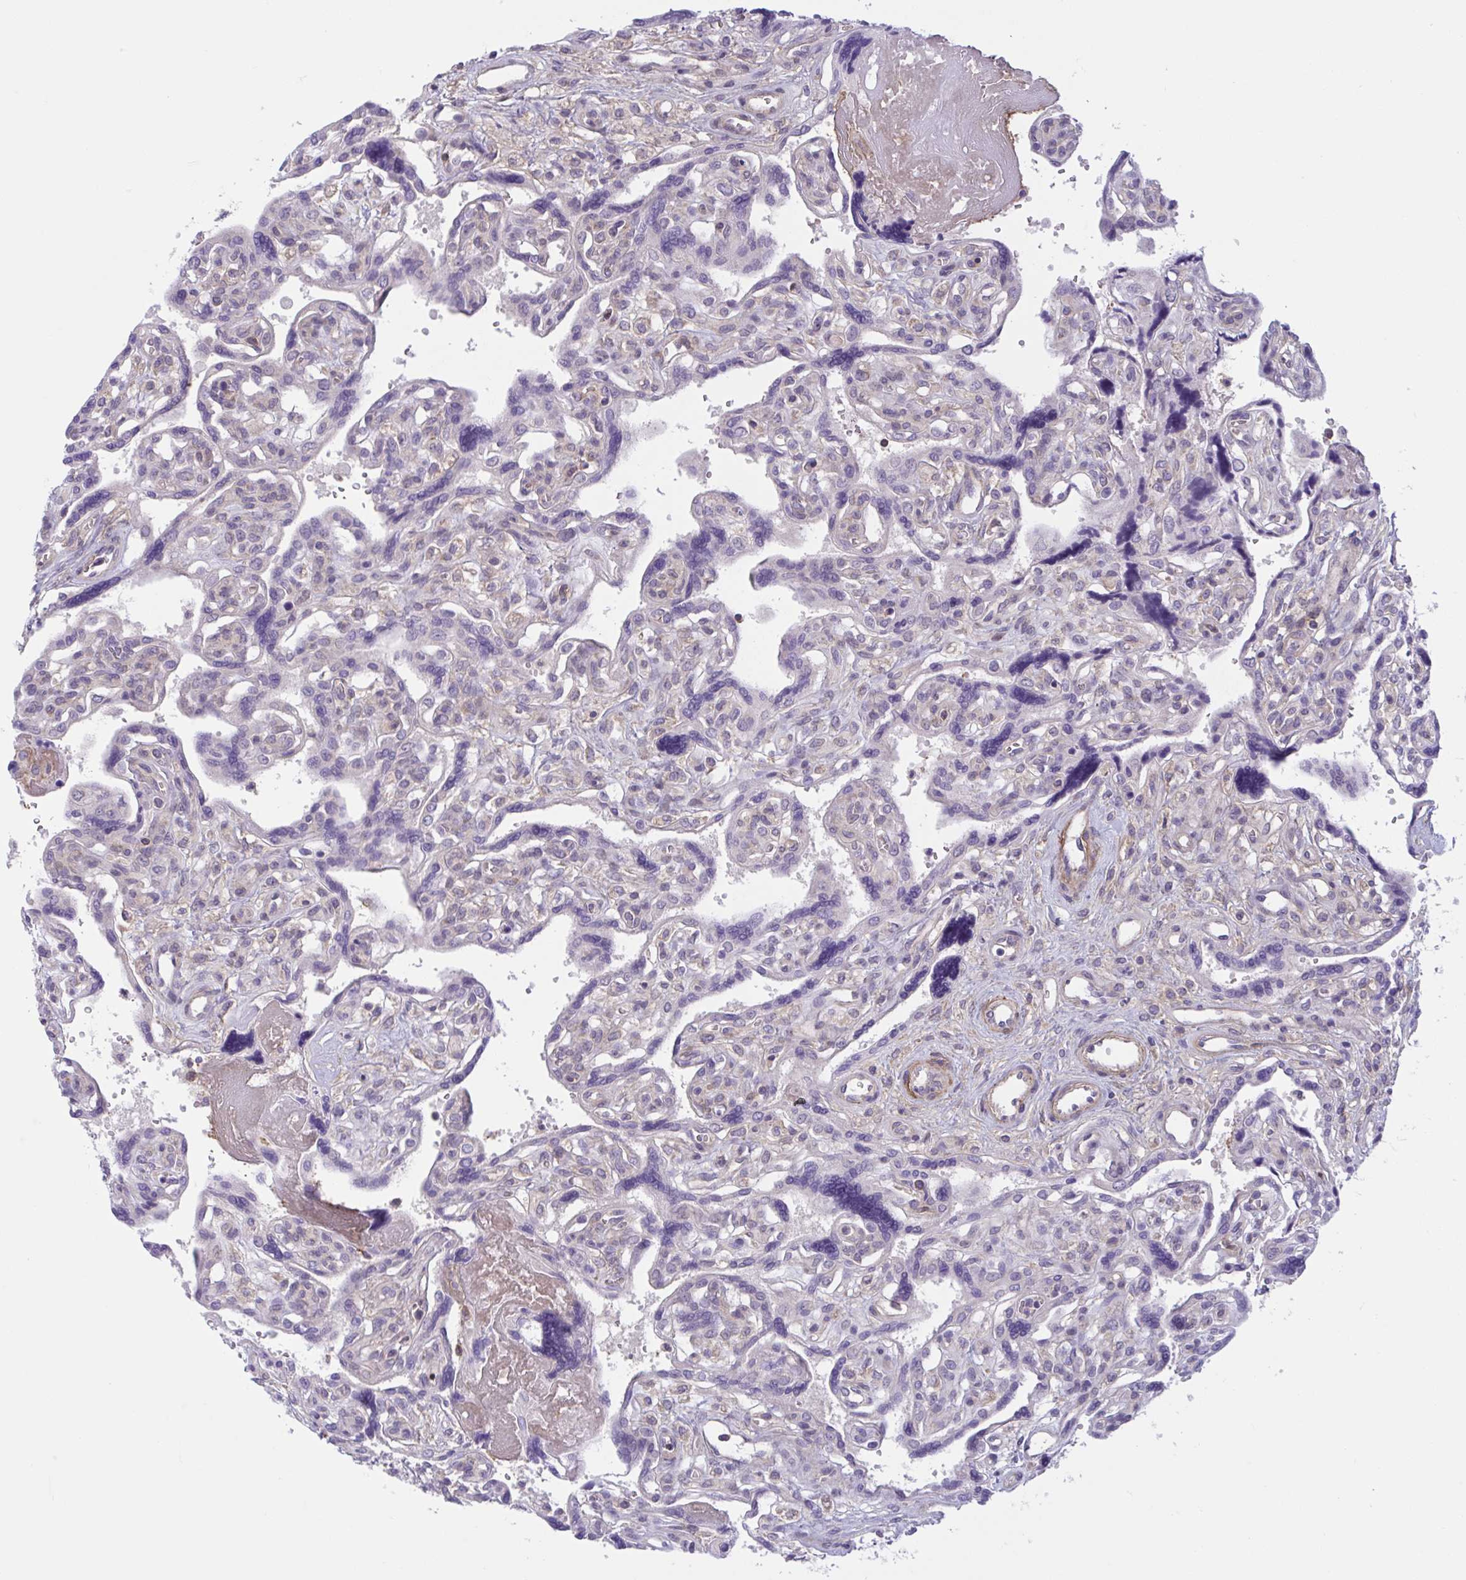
{"staining": {"intensity": "negative", "quantity": "none", "location": "none"}, "tissue": "placenta", "cell_type": "Trophoblastic cells", "image_type": "normal", "snomed": [{"axis": "morphology", "description": "Normal tissue, NOS"}, {"axis": "topography", "description": "Placenta"}], "caption": "The histopathology image reveals no significant expression in trophoblastic cells of placenta. Nuclei are stained in blue.", "gene": "WNT9B", "patient": {"sex": "female", "age": 39}}